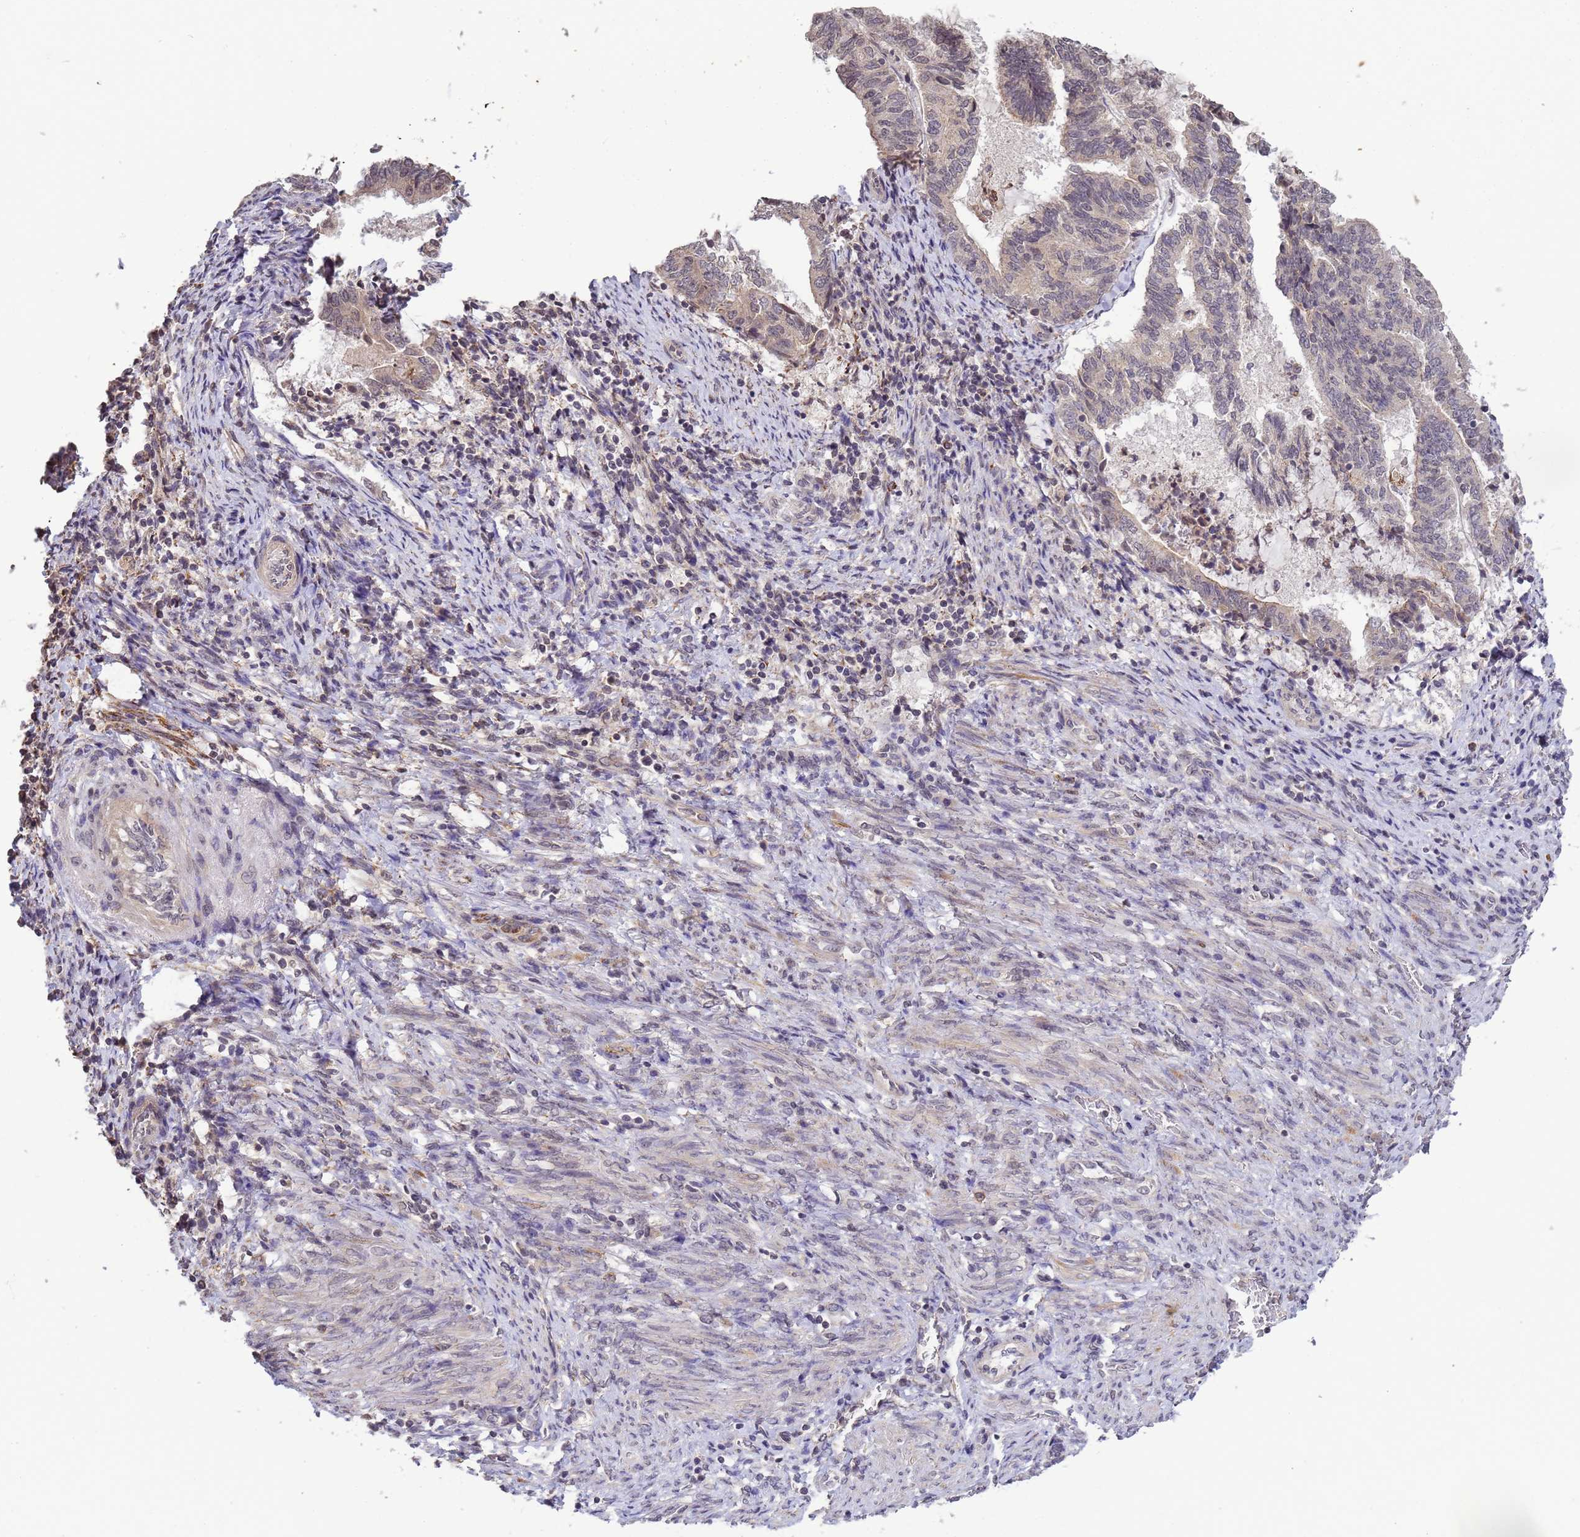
{"staining": {"intensity": "negative", "quantity": "none", "location": "none"}, "tissue": "endometrial cancer", "cell_type": "Tumor cells", "image_type": "cancer", "snomed": [{"axis": "morphology", "description": "Adenocarcinoma, NOS"}, {"axis": "topography", "description": "Endometrium"}], "caption": "Immunohistochemistry (IHC) image of neoplastic tissue: human adenocarcinoma (endometrial) stained with DAB displays no significant protein expression in tumor cells.", "gene": "MYL7", "patient": {"sex": "female", "age": 80}}